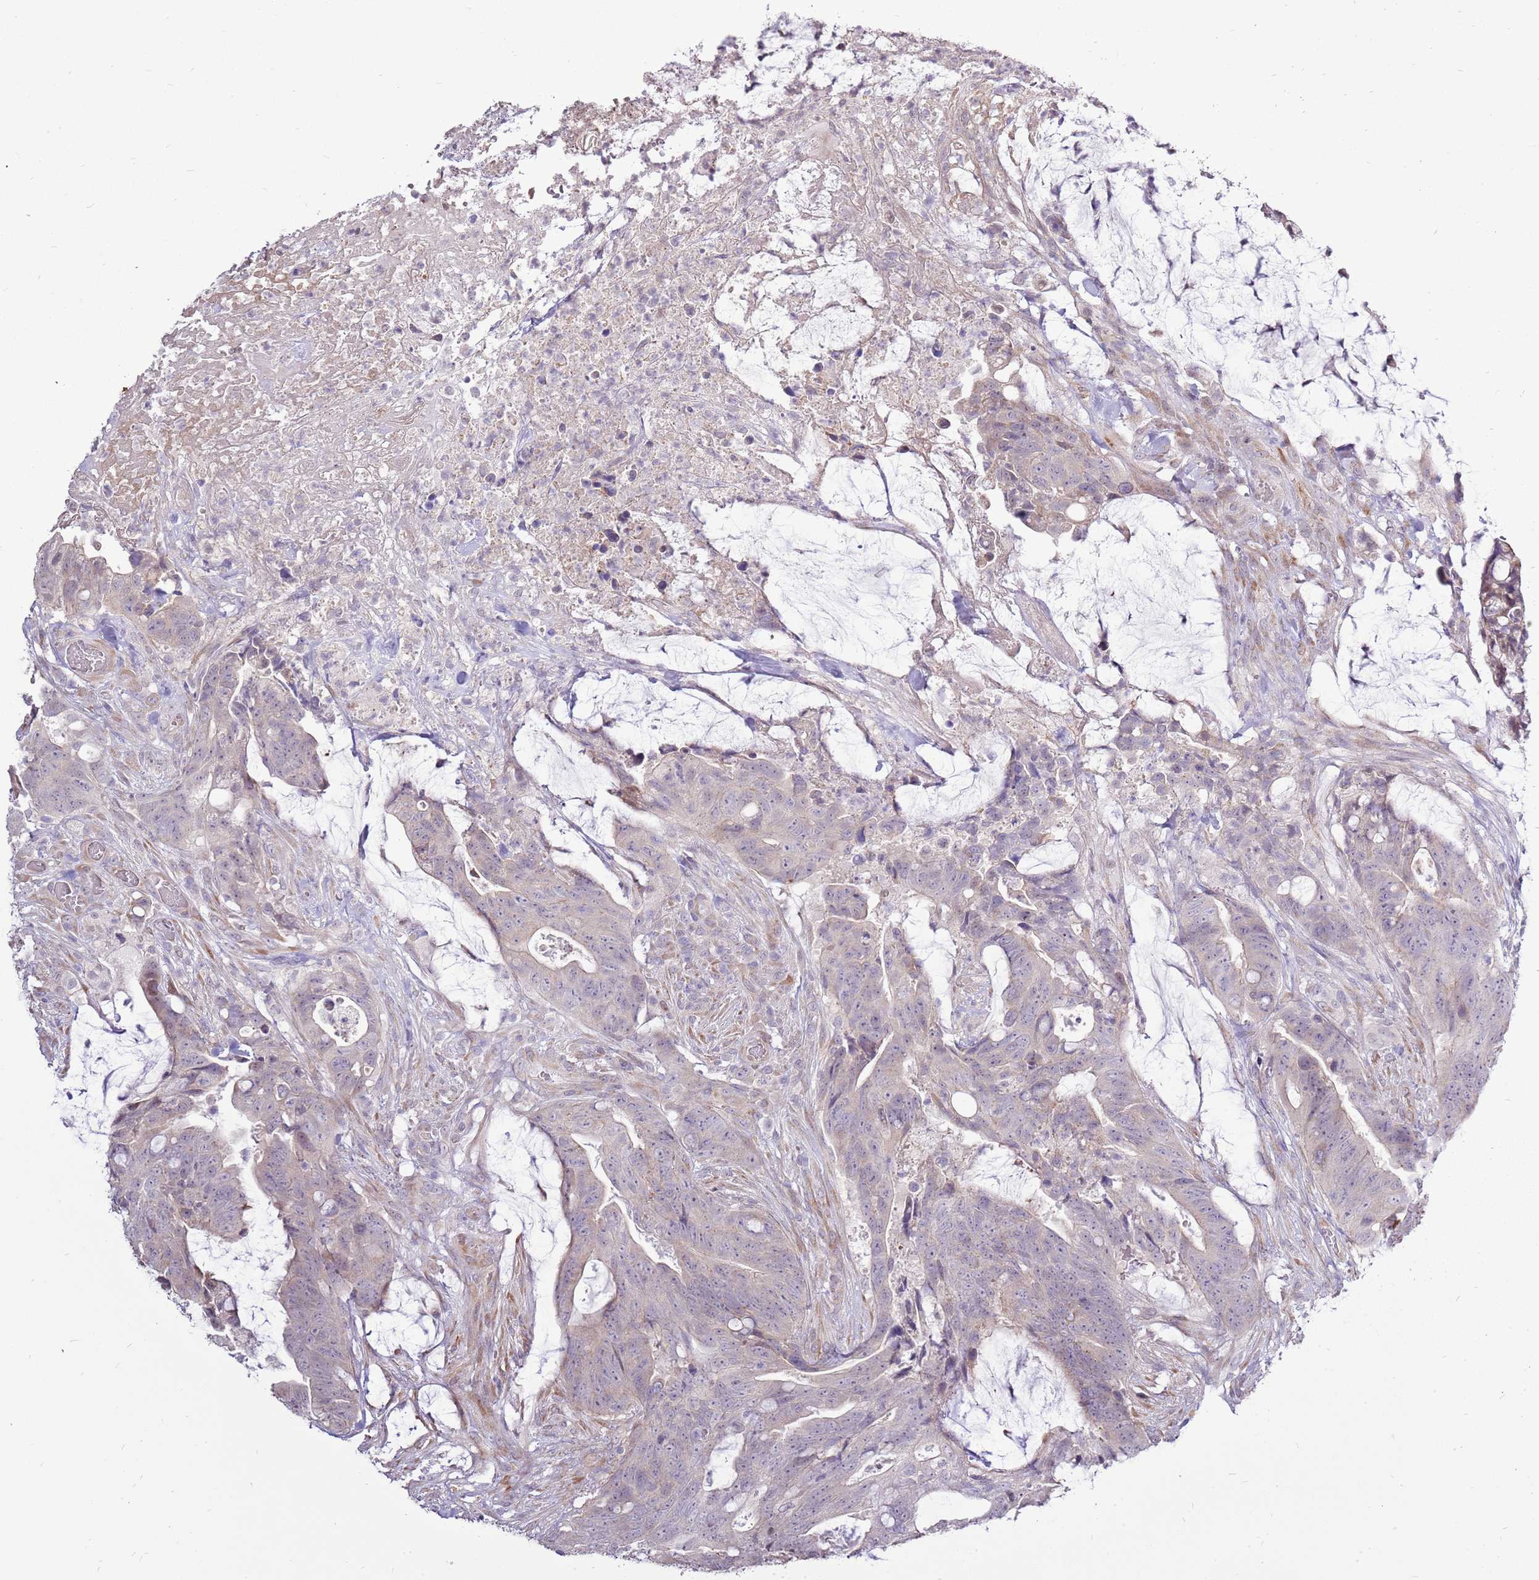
{"staining": {"intensity": "weak", "quantity": "<25%", "location": "cytoplasmic/membranous"}, "tissue": "colorectal cancer", "cell_type": "Tumor cells", "image_type": "cancer", "snomed": [{"axis": "morphology", "description": "Adenocarcinoma, NOS"}, {"axis": "topography", "description": "Colon"}], "caption": "DAB immunohistochemical staining of colorectal adenocarcinoma reveals no significant expression in tumor cells. (DAB IHC with hematoxylin counter stain).", "gene": "UGGT2", "patient": {"sex": "female", "age": 82}}